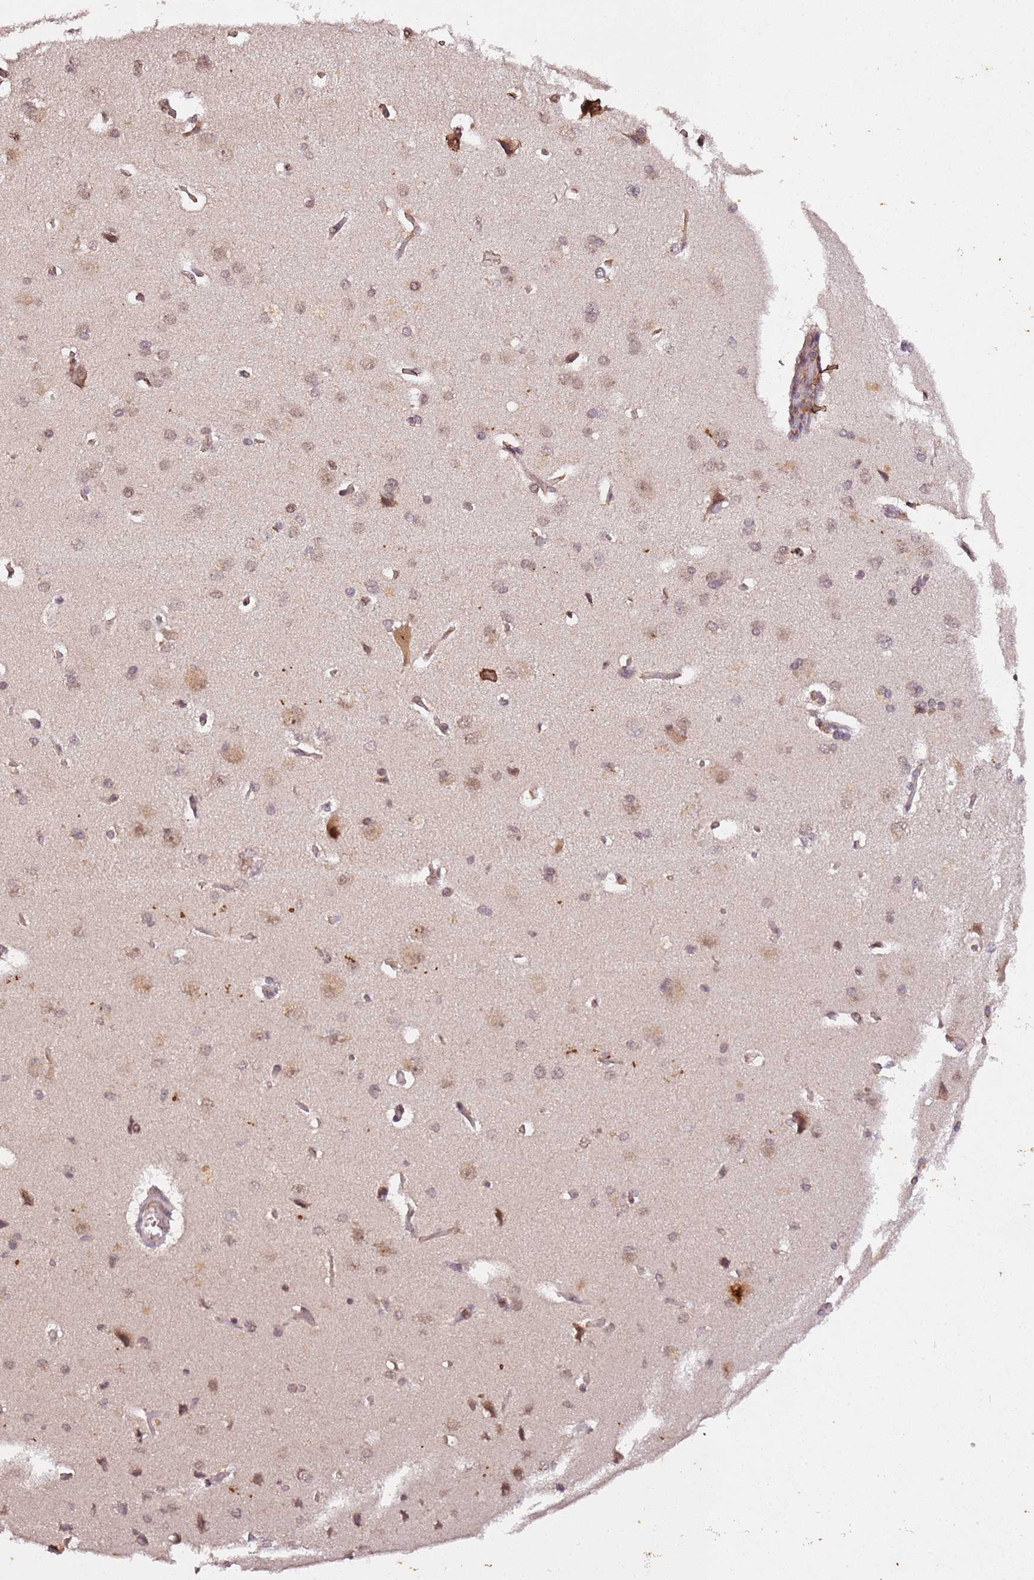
{"staining": {"intensity": "moderate", "quantity": "25%-75%", "location": "cytoplasmic/membranous,nuclear"}, "tissue": "cerebral cortex", "cell_type": "Endothelial cells", "image_type": "normal", "snomed": [{"axis": "morphology", "description": "Normal tissue, NOS"}, {"axis": "topography", "description": "Cerebral cortex"}], "caption": "This photomicrograph exhibits immunohistochemistry (IHC) staining of benign cerebral cortex, with medium moderate cytoplasmic/membranous,nuclear expression in approximately 25%-75% of endothelial cells.", "gene": "COL1A2", "patient": {"sex": "male", "age": 62}}